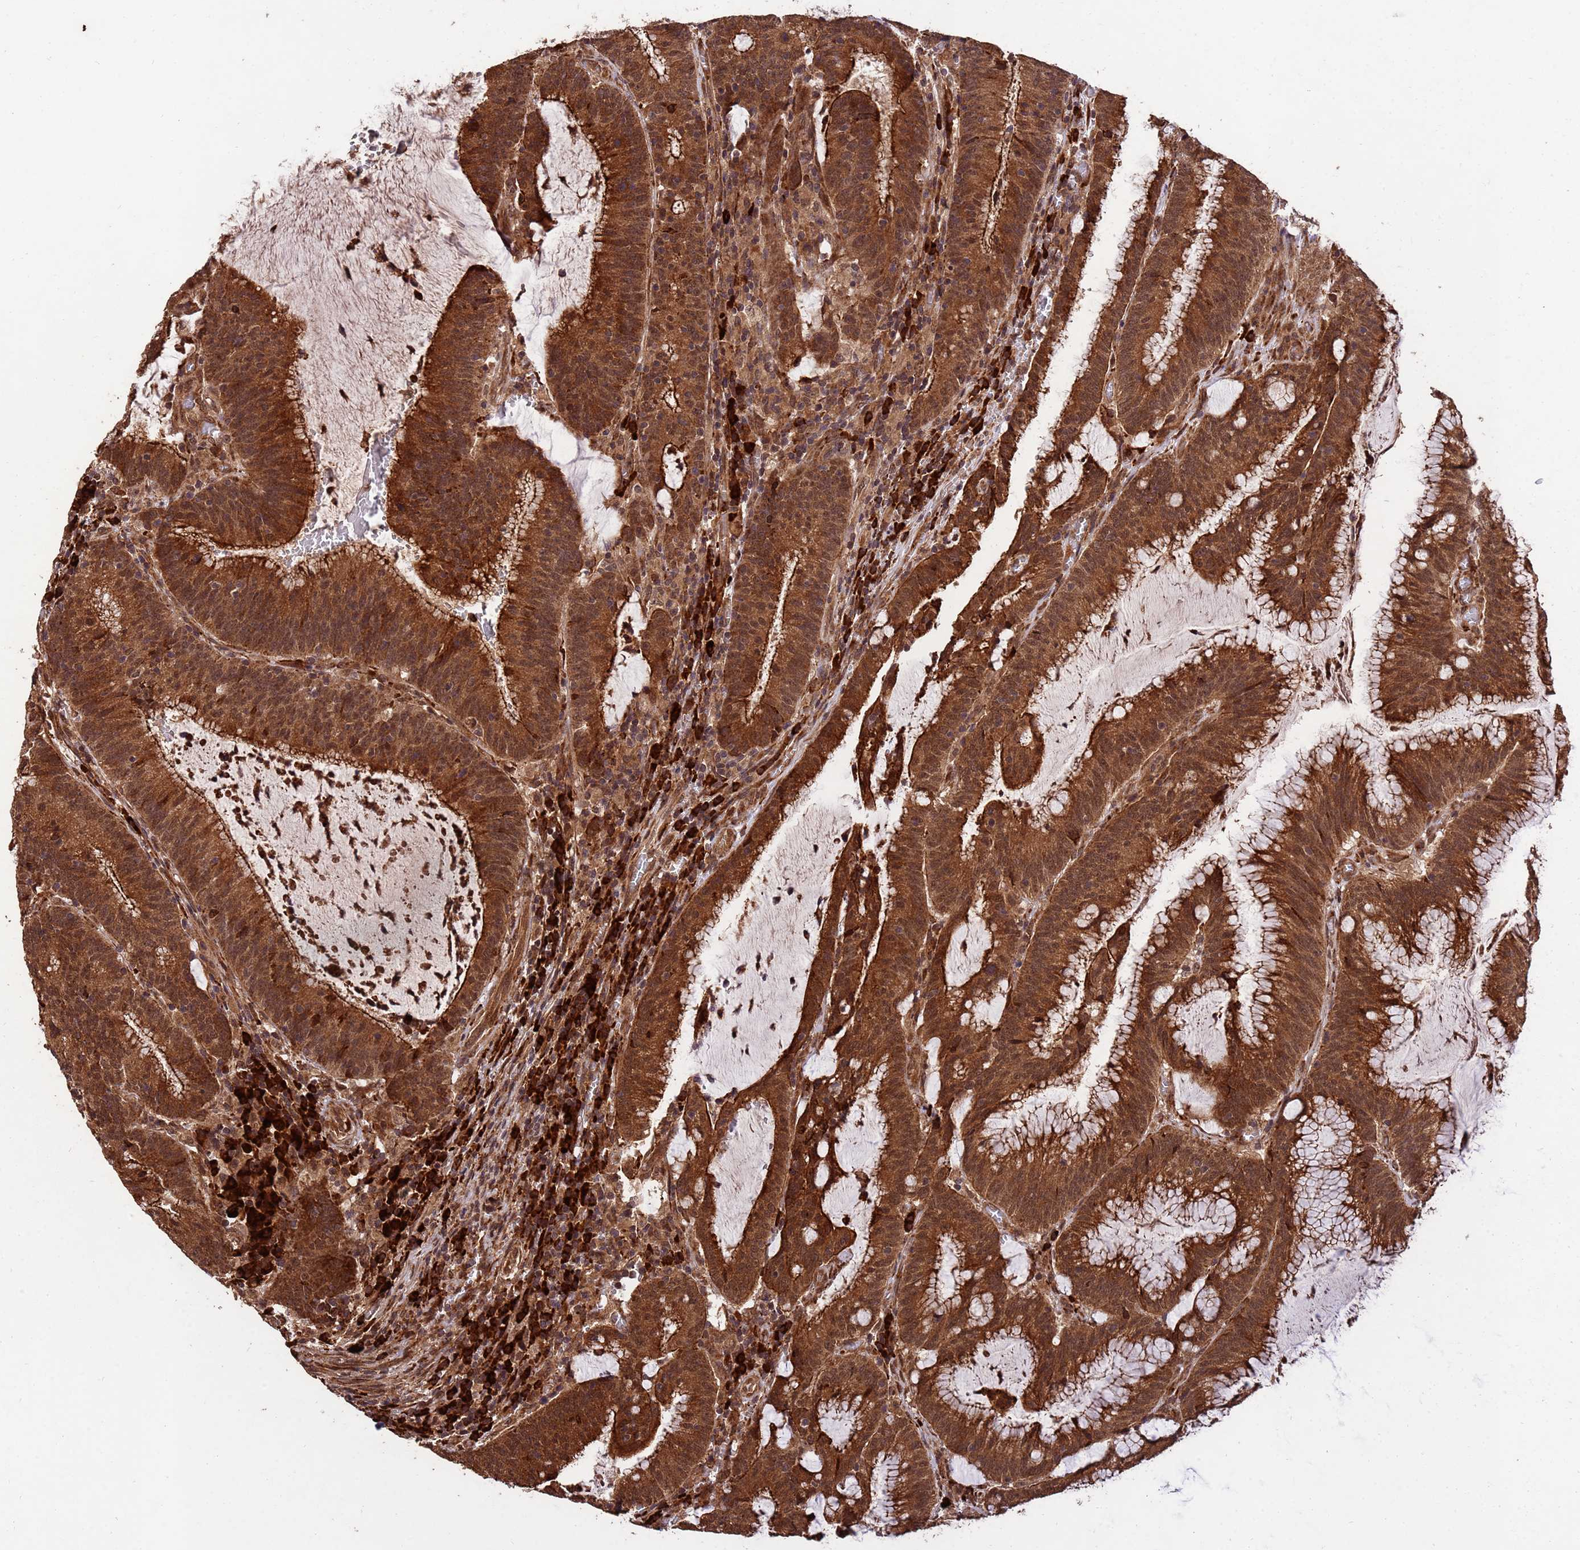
{"staining": {"intensity": "strong", "quantity": ">75%", "location": "cytoplasmic/membranous,nuclear"}, "tissue": "colorectal cancer", "cell_type": "Tumor cells", "image_type": "cancer", "snomed": [{"axis": "morphology", "description": "Adenocarcinoma, NOS"}, {"axis": "topography", "description": "Rectum"}], "caption": "A brown stain shows strong cytoplasmic/membranous and nuclear positivity of a protein in adenocarcinoma (colorectal) tumor cells. Using DAB (brown) and hematoxylin (blue) stains, captured at high magnification using brightfield microscopy.", "gene": "ZNF619", "patient": {"sex": "female", "age": 77}}